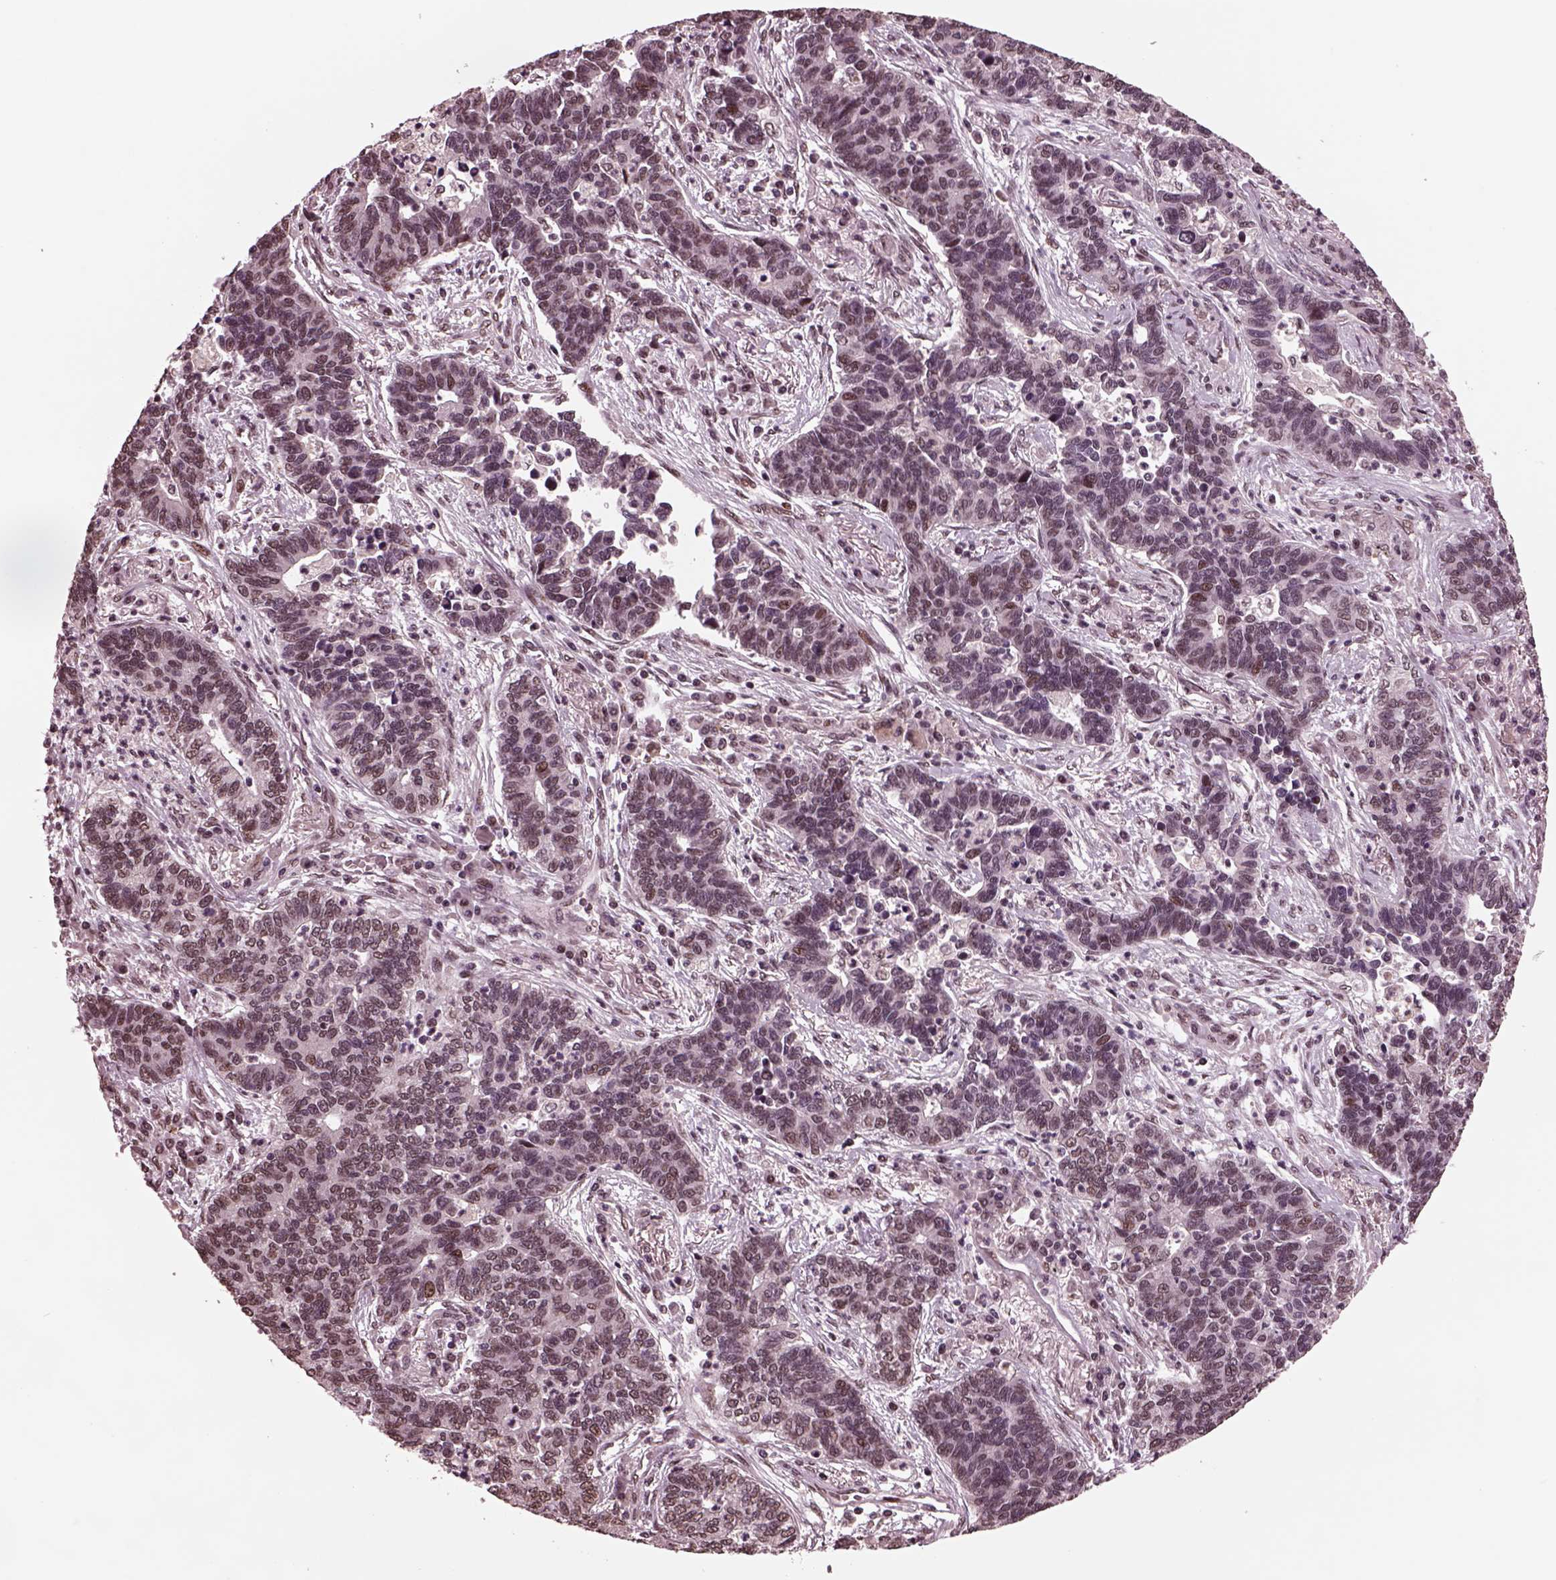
{"staining": {"intensity": "weak", "quantity": "<25%", "location": "nuclear"}, "tissue": "lung cancer", "cell_type": "Tumor cells", "image_type": "cancer", "snomed": [{"axis": "morphology", "description": "Adenocarcinoma, NOS"}, {"axis": "topography", "description": "Lung"}], "caption": "High power microscopy image of an immunohistochemistry photomicrograph of lung cancer, revealing no significant positivity in tumor cells. Brightfield microscopy of immunohistochemistry (IHC) stained with DAB (brown) and hematoxylin (blue), captured at high magnification.", "gene": "NAP1L5", "patient": {"sex": "female", "age": 57}}